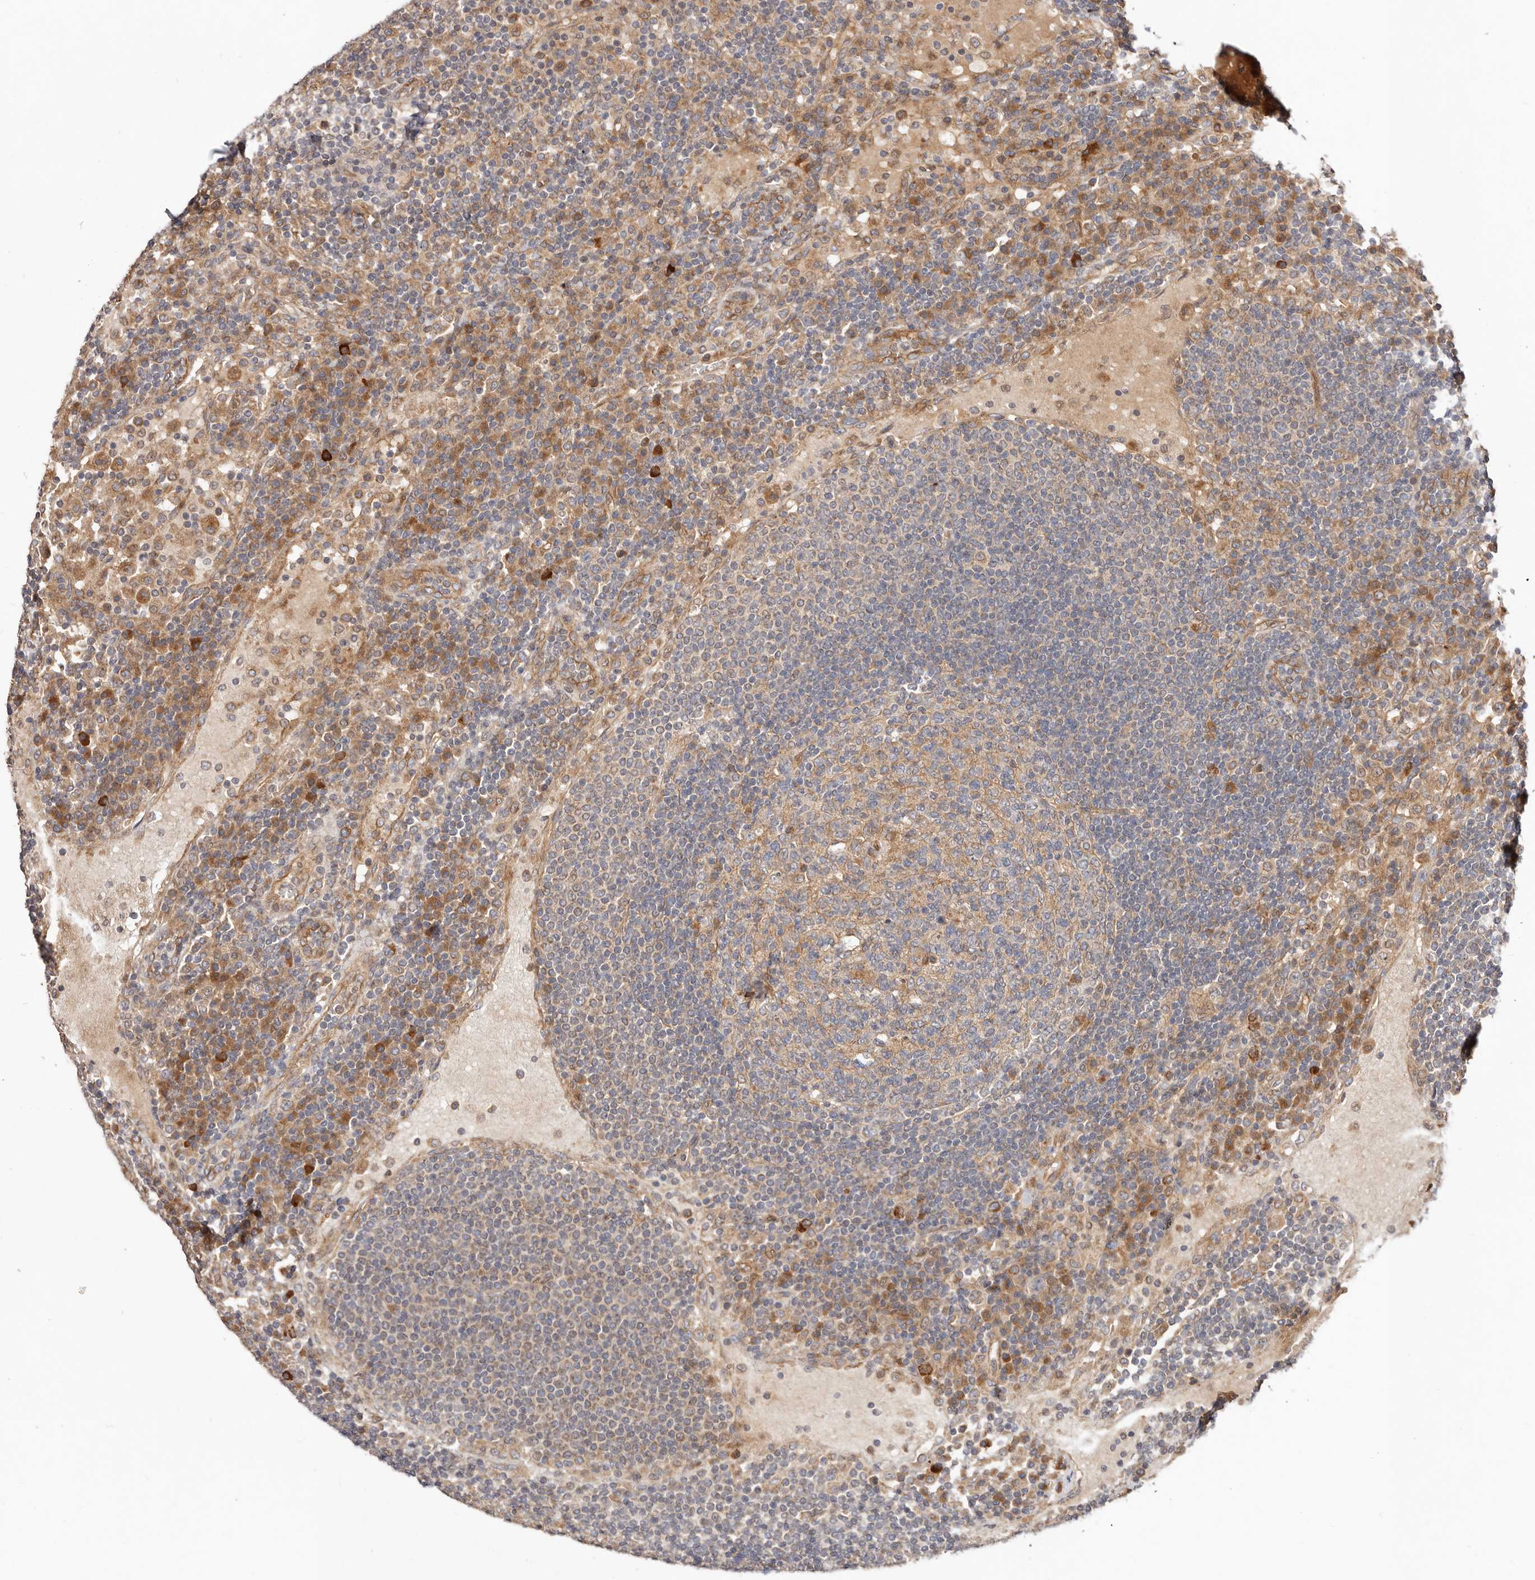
{"staining": {"intensity": "moderate", "quantity": "<25%", "location": "cytoplasmic/membranous"}, "tissue": "lymph node", "cell_type": "Germinal center cells", "image_type": "normal", "snomed": [{"axis": "morphology", "description": "Normal tissue, NOS"}, {"axis": "topography", "description": "Lymph node"}], "caption": "Immunohistochemical staining of normal lymph node demonstrates moderate cytoplasmic/membranous protein expression in approximately <25% of germinal center cells. (DAB IHC, brown staining for protein, blue staining for nuclei).", "gene": "MACF1", "patient": {"sex": "female", "age": 53}}